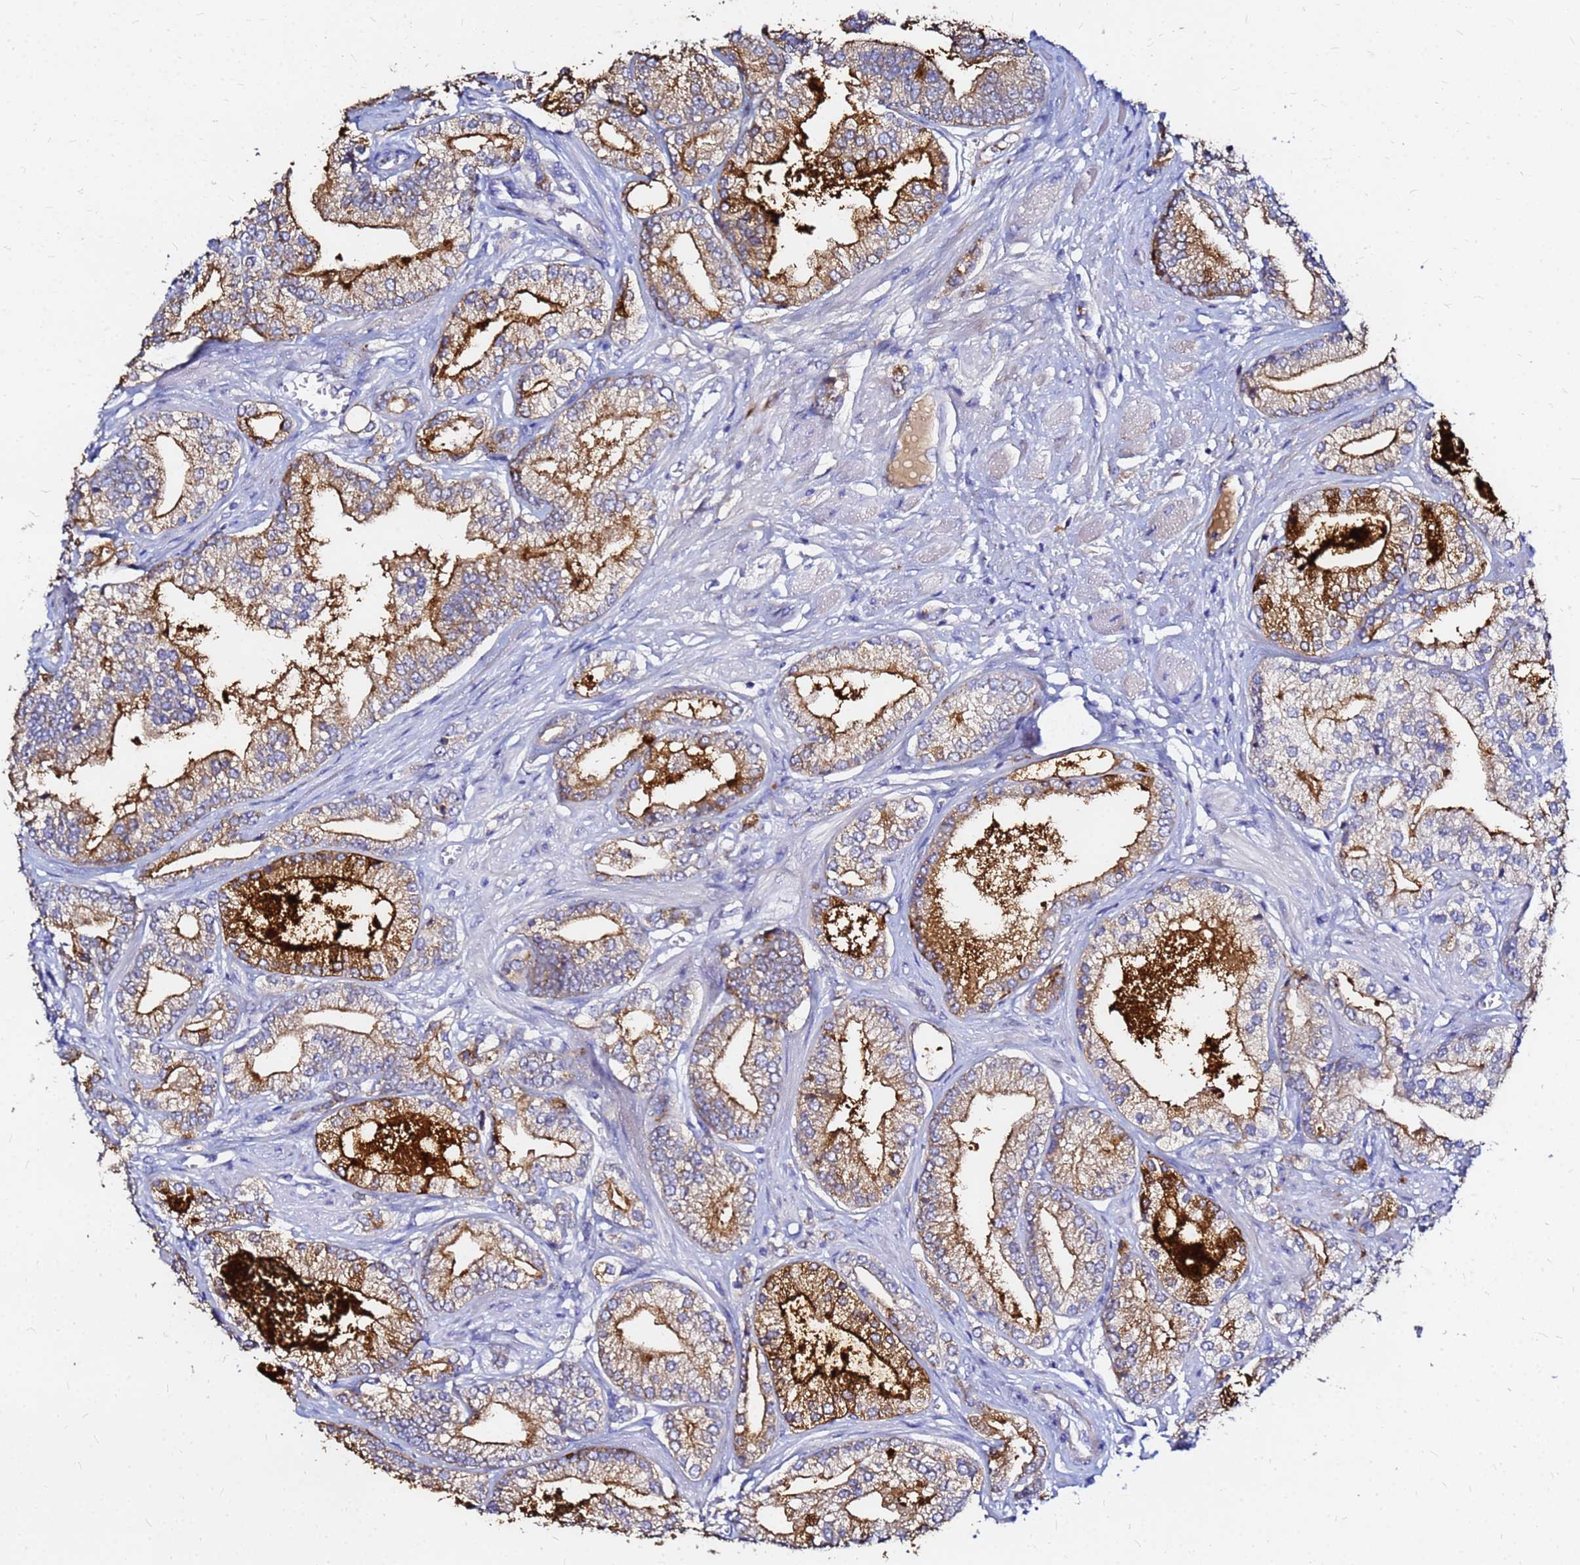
{"staining": {"intensity": "moderate", "quantity": "25%-75%", "location": "cytoplasmic/membranous"}, "tissue": "prostate cancer", "cell_type": "Tumor cells", "image_type": "cancer", "snomed": [{"axis": "morphology", "description": "Adenocarcinoma, High grade"}, {"axis": "topography", "description": "Prostate"}], "caption": "Moderate cytoplasmic/membranous protein staining is appreciated in about 25%-75% of tumor cells in adenocarcinoma (high-grade) (prostate). (Brightfield microscopy of DAB IHC at high magnification).", "gene": "FAM183A", "patient": {"sex": "male", "age": 50}}